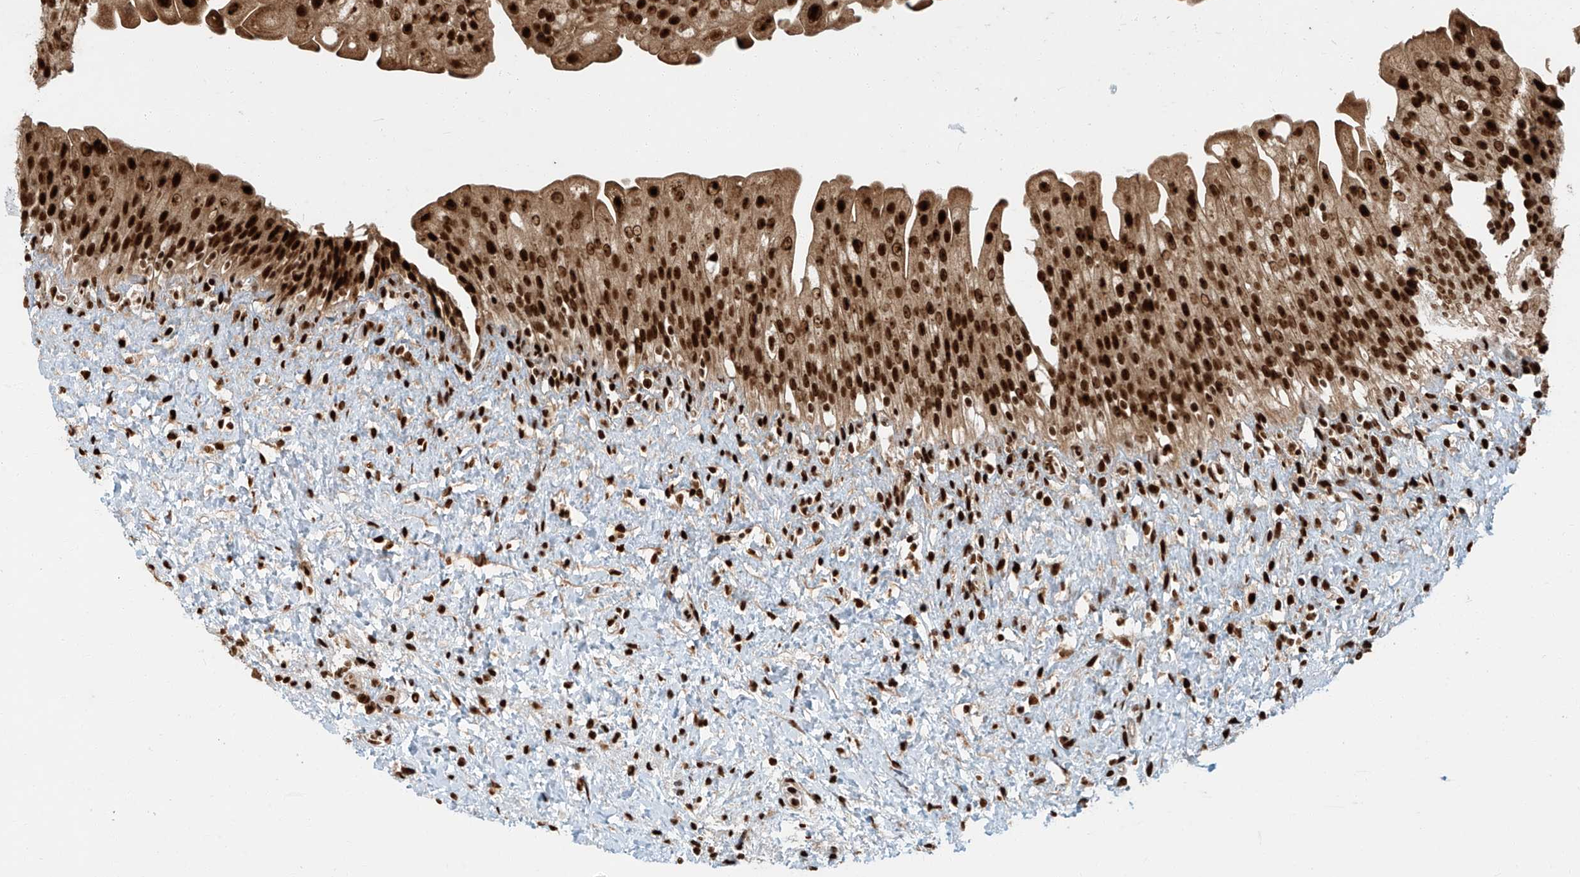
{"staining": {"intensity": "strong", "quantity": ">75%", "location": "cytoplasmic/membranous,nuclear"}, "tissue": "urinary bladder", "cell_type": "Urothelial cells", "image_type": "normal", "snomed": [{"axis": "morphology", "description": "Normal tissue, NOS"}, {"axis": "topography", "description": "Urinary bladder"}], "caption": "Immunohistochemical staining of normal urinary bladder reveals strong cytoplasmic/membranous,nuclear protein expression in approximately >75% of urothelial cells.", "gene": "FAM193B", "patient": {"sex": "female", "age": 27}}